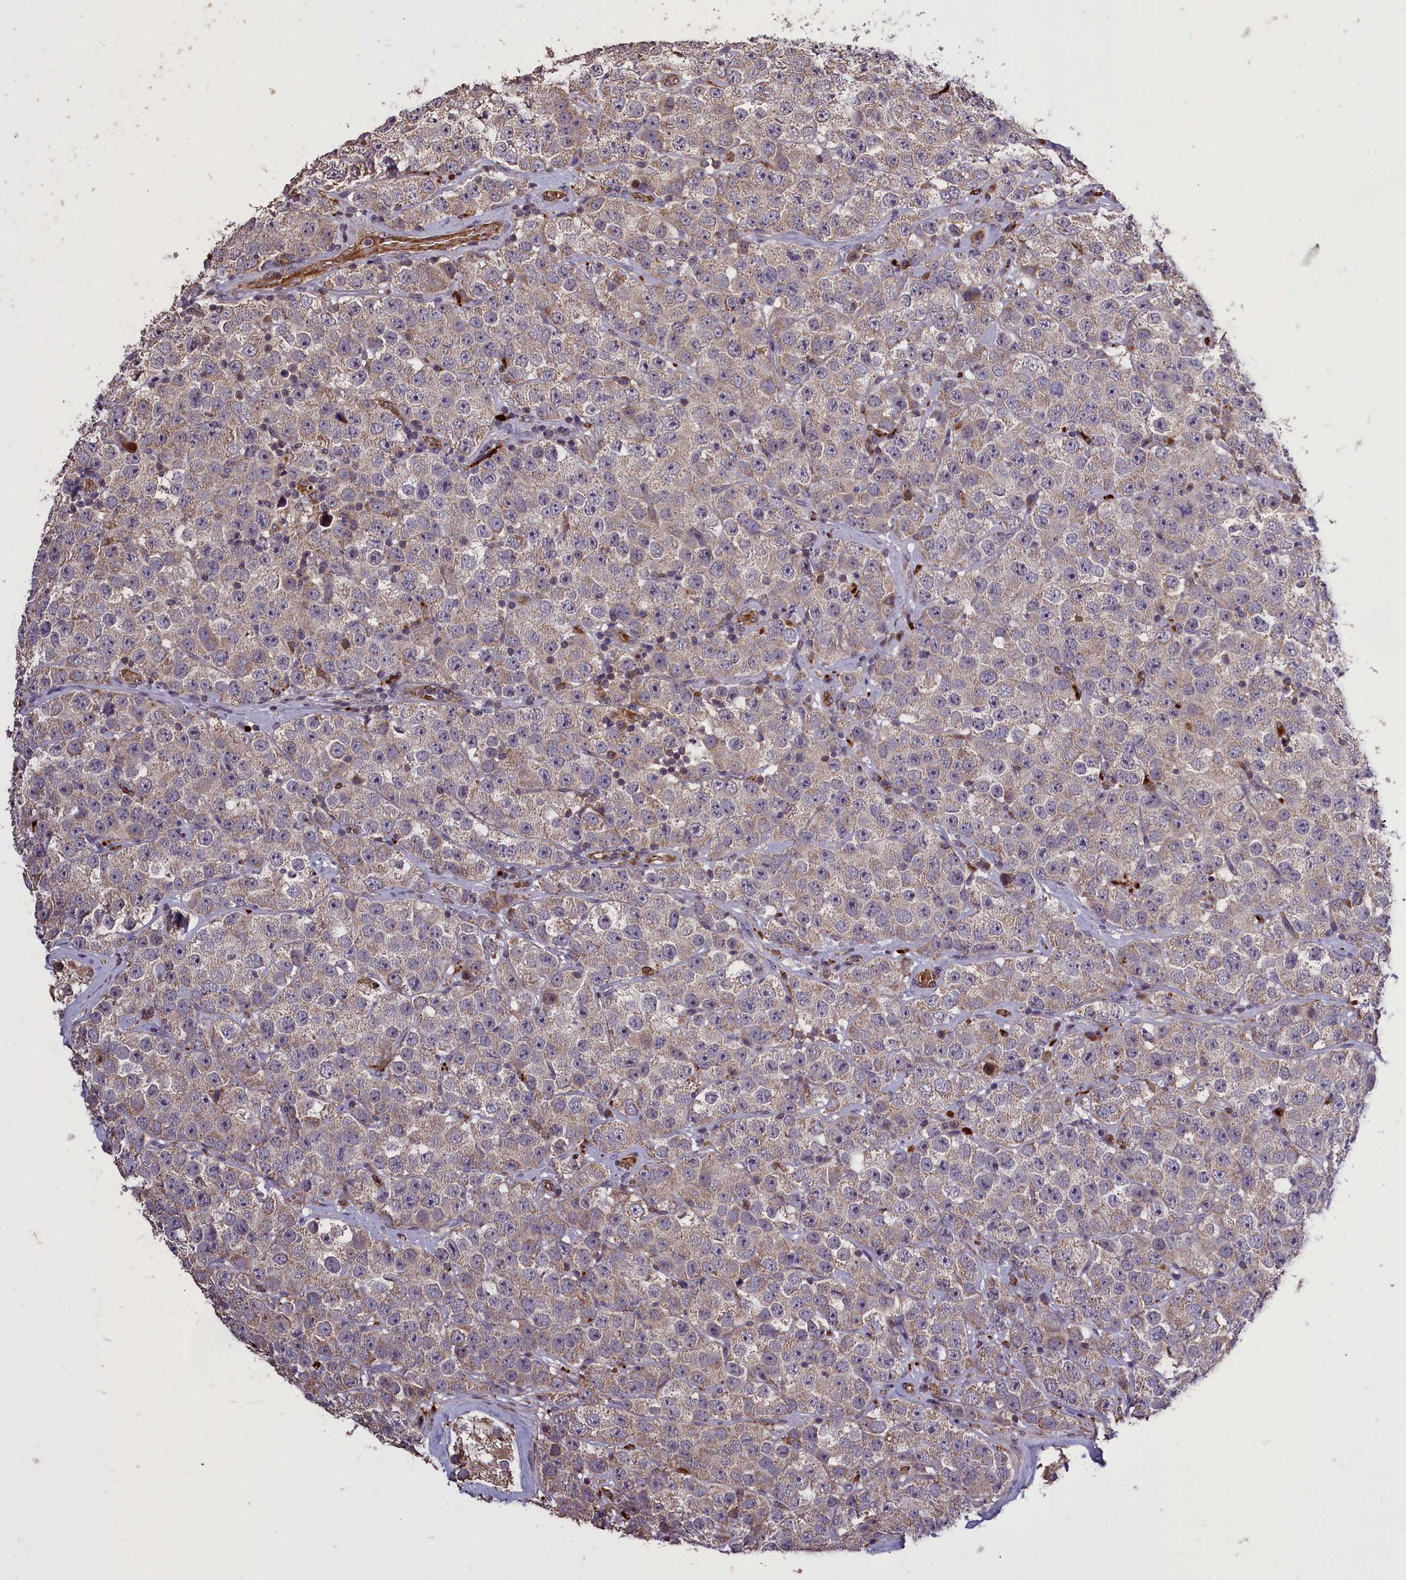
{"staining": {"intensity": "negative", "quantity": "none", "location": "none"}, "tissue": "testis cancer", "cell_type": "Tumor cells", "image_type": "cancer", "snomed": [{"axis": "morphology", "description": "Seminoma, NOS"}, {"axis": "topography", "description": "Testis"}], "caption": "Immunohistochemistry of testis seminoma demonstrates no positivity in tumor cells.", "gene": "CLRN2", "patient": {"sex": "male", "age": 28}}